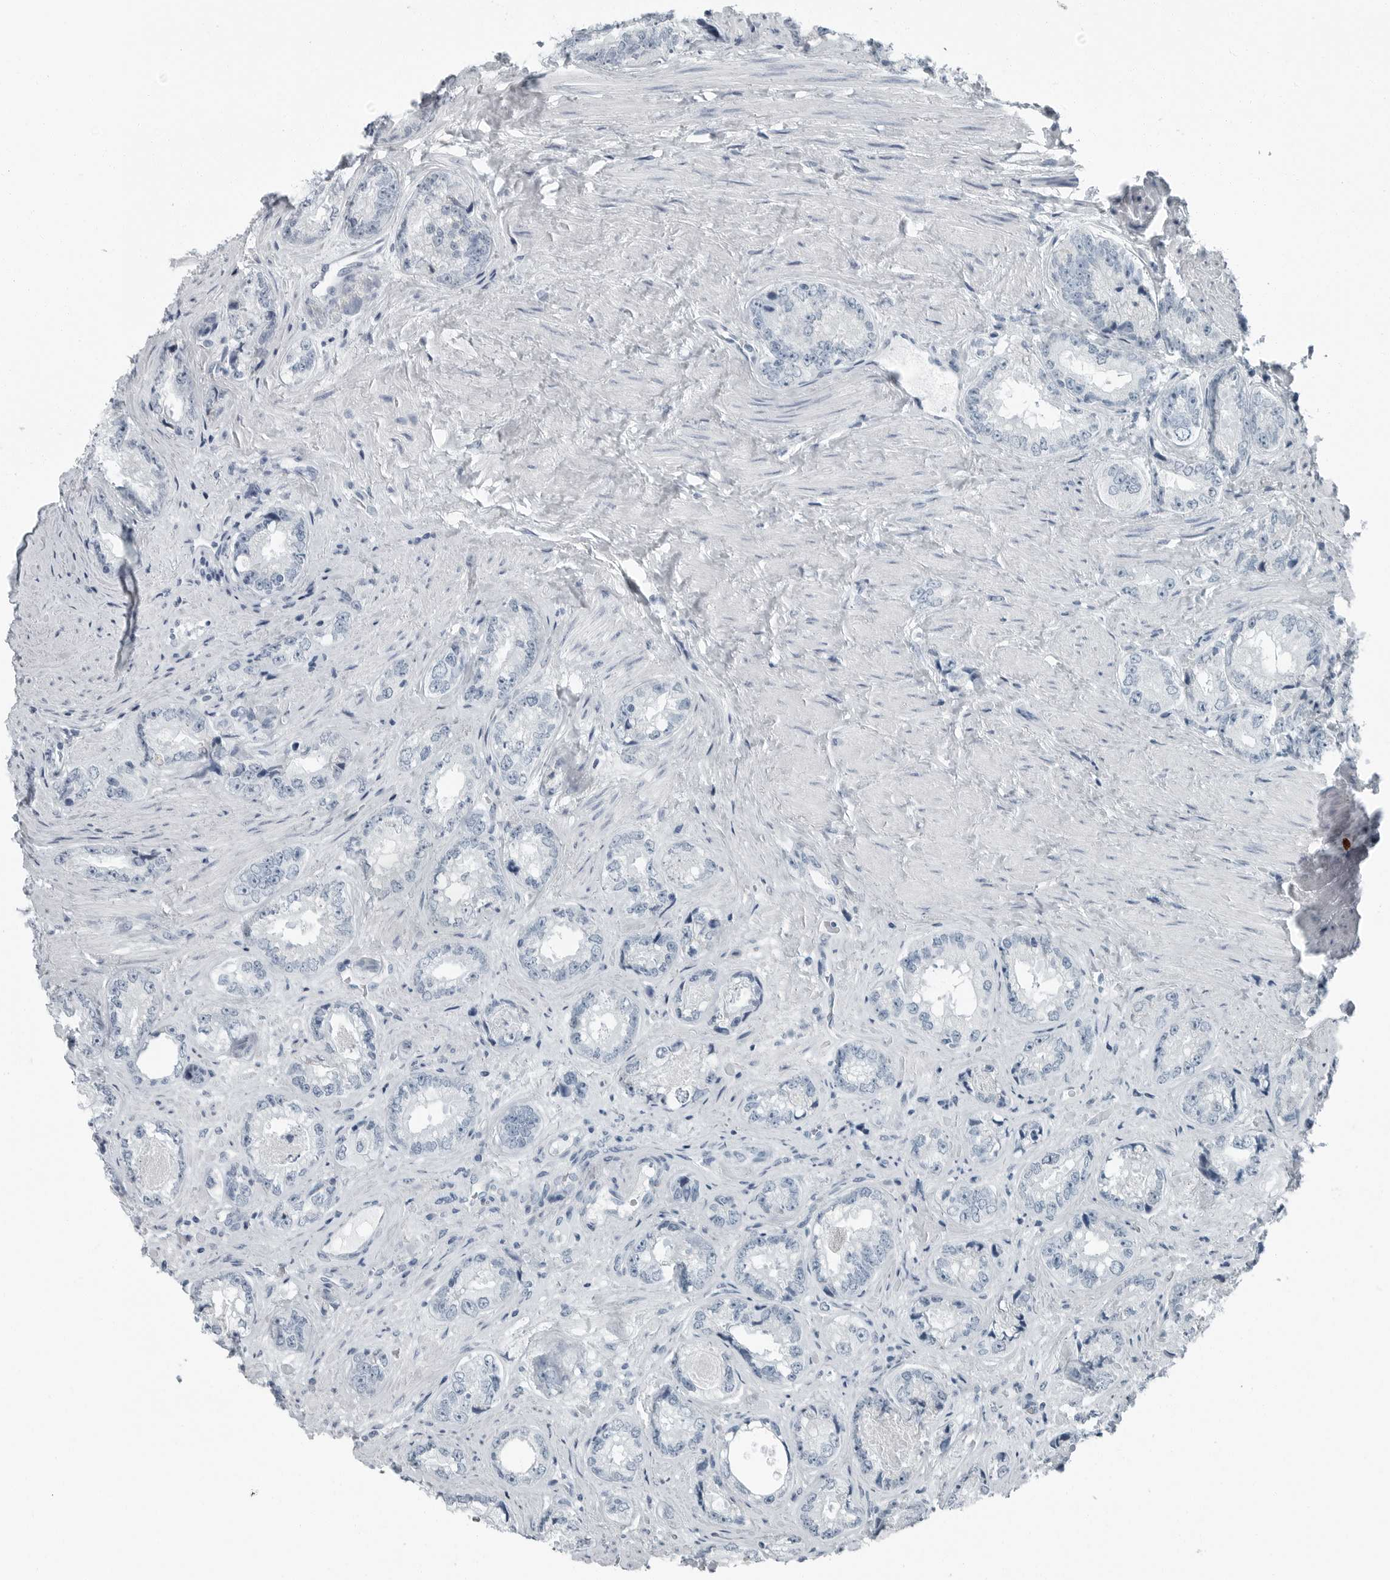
{"staining": {"intensity": "negative", "quantity": "none", "location": "none"}, "tissue": "prostate cancer", "cell_type": "Tumor cells", "image_type": "cancer", "snomed": [{"axis": "morphology", "description": "Adenocarcinoma, High grade"}, {"axis": "topography", "description": "Prostate"}], "caption": "There is no significant expression in tumor cells of prostate cancer (adenocarcinoma (high-grade)). (DAB immunohistochemistry with hematoxylin counter stain).", "gene": "ZPBP2", "patient": {"sex": "male", "age": 61}}